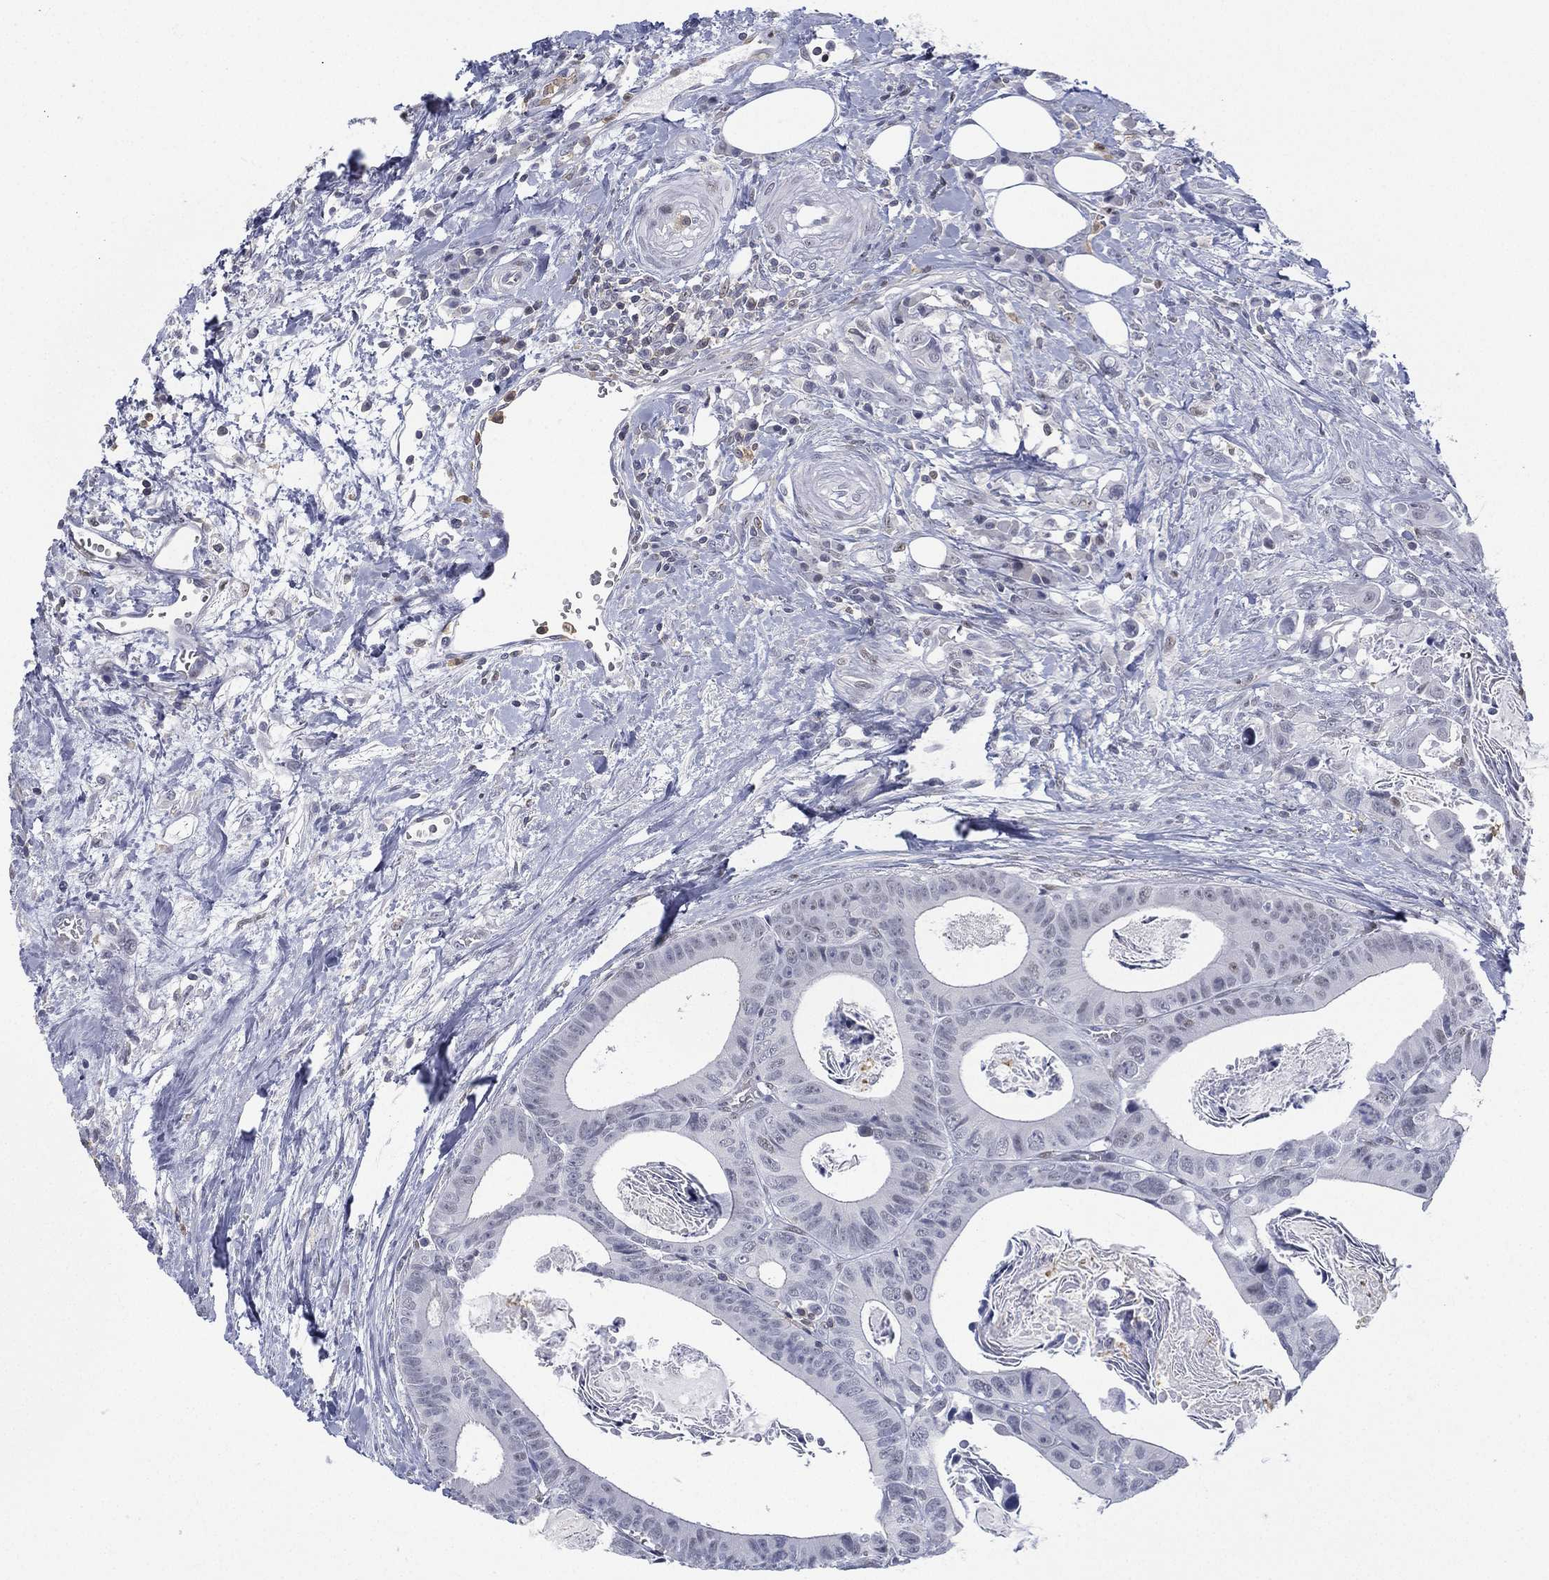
{"staining": {"intensity": "negative", "quantity": "none", "location": "none"}, "tissue": "colorectal cancer", "cell_type": "Tumor cells", "image_type": "cancer", "snomed": [{"axis": "morphology", "description": "Adenocarcinoma, NOS"}, {"axis": "topography", "description": "Rectum"}], "caption": "High magnification brightfield microscopy of adenocarcinoma (colorectal) stained with DAB (3,3'-diaminobenzidine) (brown) and counterstained with hematoxylin (blue): tumor cells show no significant staining. The staining was performed using DAB to visualize the protein expression in brown, while the nuclei were stained in blue with hematoxylin (Magnification: 20x).", "gene": "ZNF711", "patient": {"sex": "male", "age": 64}}